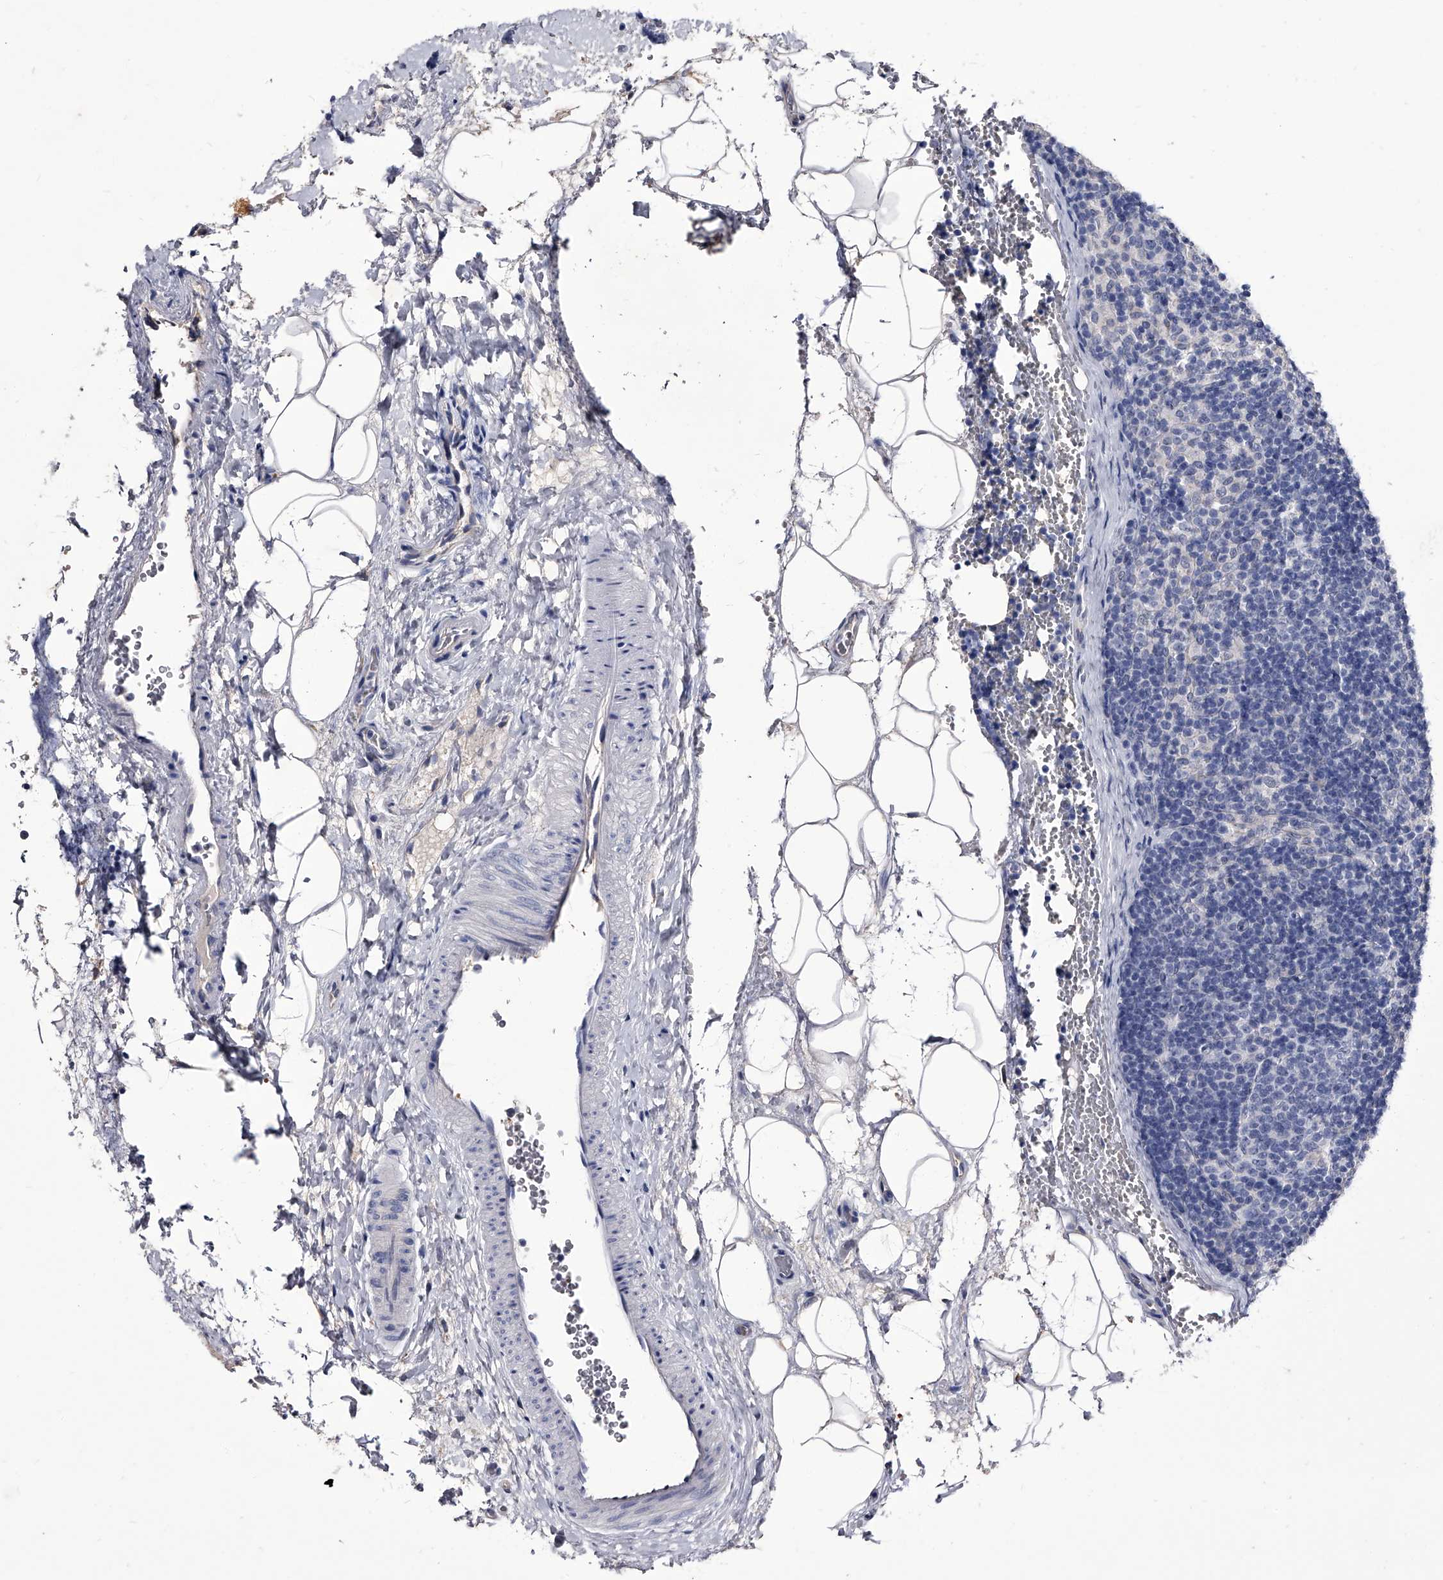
{"staining": {"intensity": "negative", "quantity": "none", "location": "none"}, "tissue": "lymph node", "cell_type": "Germinal center cells", "image_type": "normal", "snomed": [{"axis": "morphology", "description": "Normal tissue, NOS"}, {"axis": "topography", "description": "Lymph node"}], "caption": "The image displays no staining of germinal center cells in unremarkable lymph node.", "gene": "CRISP2", "patient": {"sex": "female", "age": 22}}